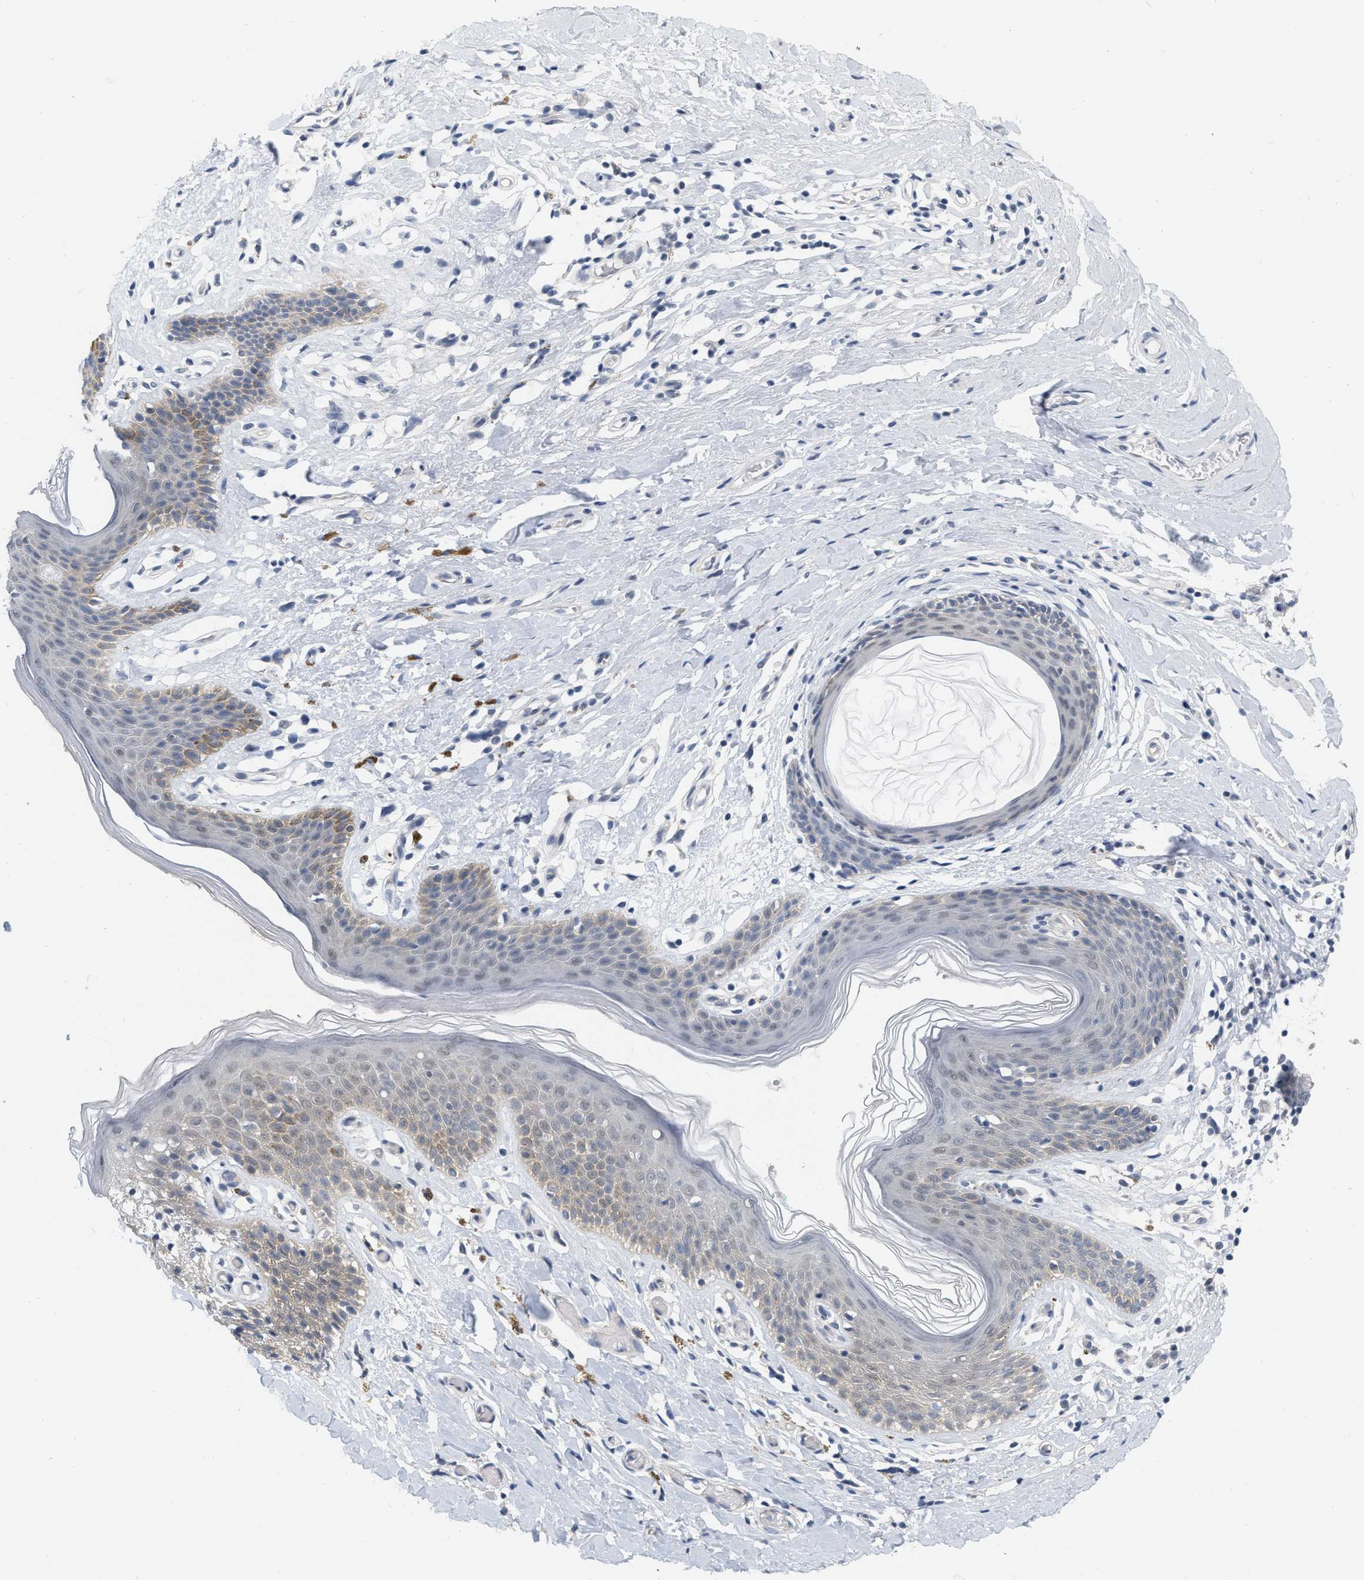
{"staining": {"intensity": "moderate", "quantity": "25%-75%", "location": "cytoplasmic/membranous,nuclear"}, "tissue": "skin", "cell_type": "Epidermal cells", "image_type": "normal", "snomed": [{"axis": "morphology", "description": "Normal tissue, NOS"}, {"axis": "topography", "description": "Vulva"}], "caption": "Brown immunohistochemical staining in normal skin displays moderate cytoplasmic/membranous,nuclear staining in about 25%-75% of epidermal cells. (DAB (3,3'-diaminobenzidine) IHC with brightfield microscopy, high magnification).", "gene": "RUVBL1", "patient": {"sex": "female", "age": 66}}